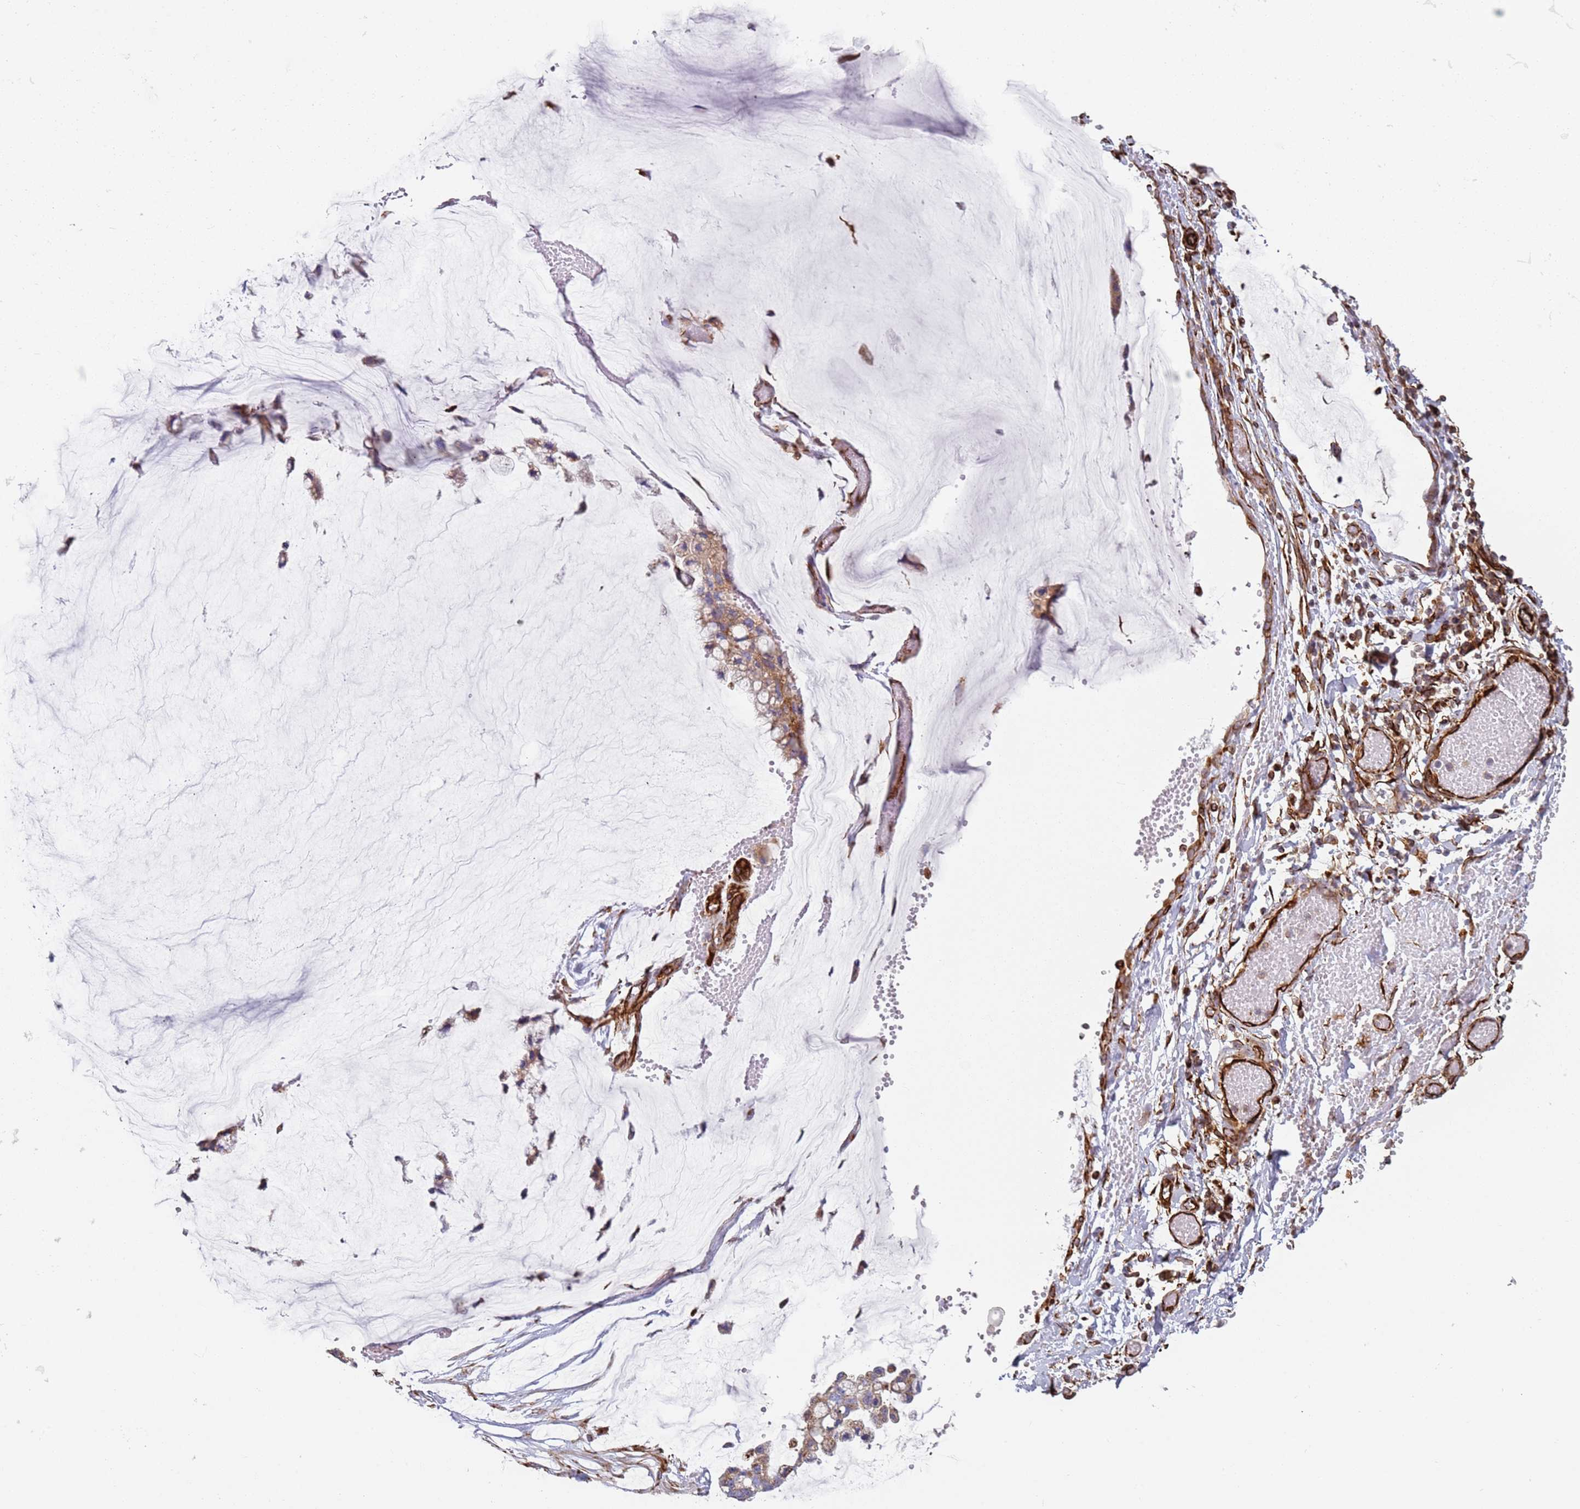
{"staining": {"intensity": "moderate", "quantity": ">75%", "location": "cytoplasmic/membranous"}, "tissue": "ovarian cancer", "cell_type": "Tumor cells", "image_type": "cancer", "snomed": [{"axis": "morphology", "description": "Cystadenocarcinoma, mucinous, NOS"}, {"axis": "topography", "description": "Ovary"}], "caption": "High-magnification brightfield microscopy of ovarian cancer (mucinous cystadenocarcinoma) stained with DAB (brown) and counterstained with hematoxylin (blue). tumor cells exhibit moderate cytoplasmic/membranous staining is appreciated in about>75% of cells.", "gene": "SNAPIN", "patient": {"sex": "female", "age": 39}}